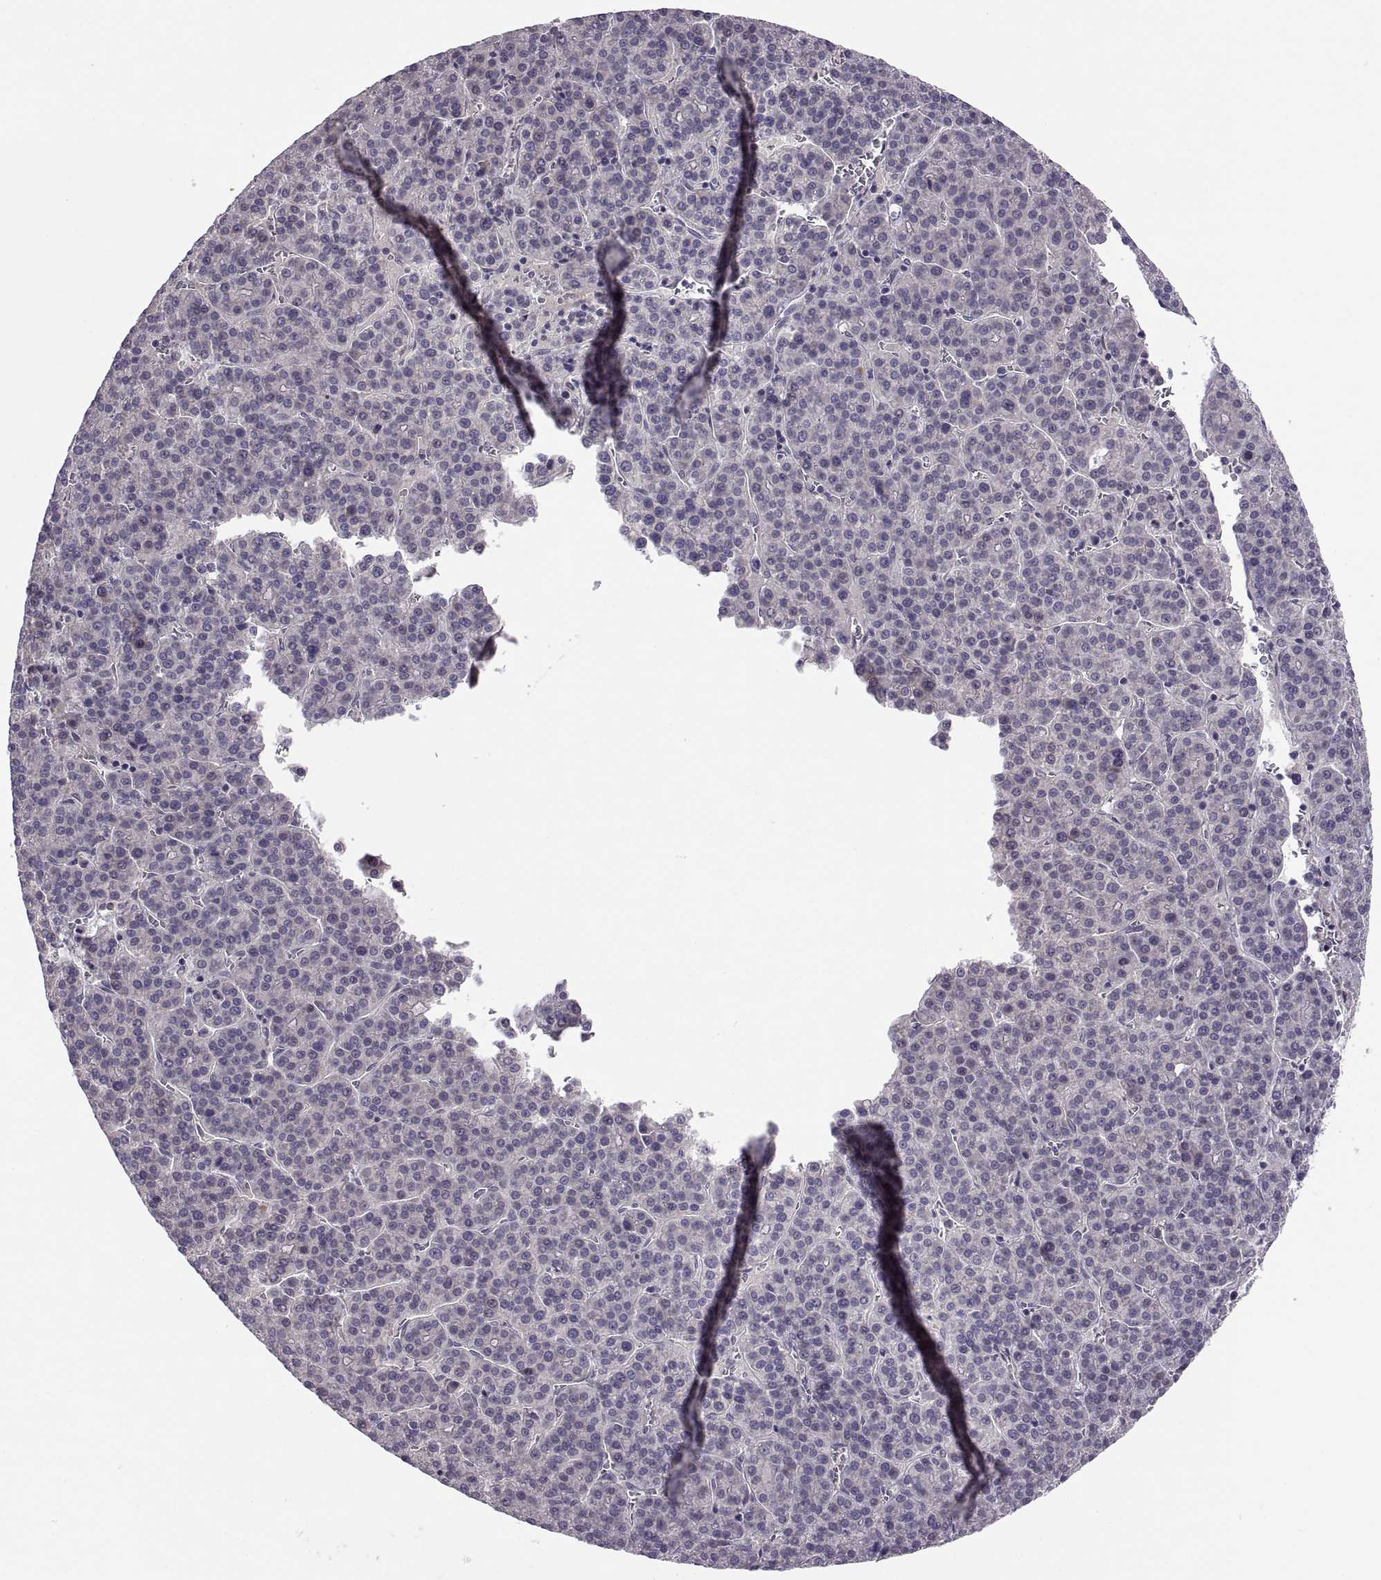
{"staining": {"intensity": "negative", "quantity": "none", "location": "none"}, "tissue": "liver cancer", "cell_type": "Tumor cells", "image_type": "cancer", "snomed": [{"axis": "morphology", "description": "Carcinoma, Hepatocellular, NOS"}, {"axis": "topography", "description": "Liver"}], "caption": "A photomicrograph of human liver cancer (hepatocellular carcinoma) is negative for staining in tumor cells. (Brightfield microscopy of DAB (3,3'-diaminobenzidine) IHC at high magnification).", "gene": "ACSBG2", "patient": {"sex": "female", "age": 58}}